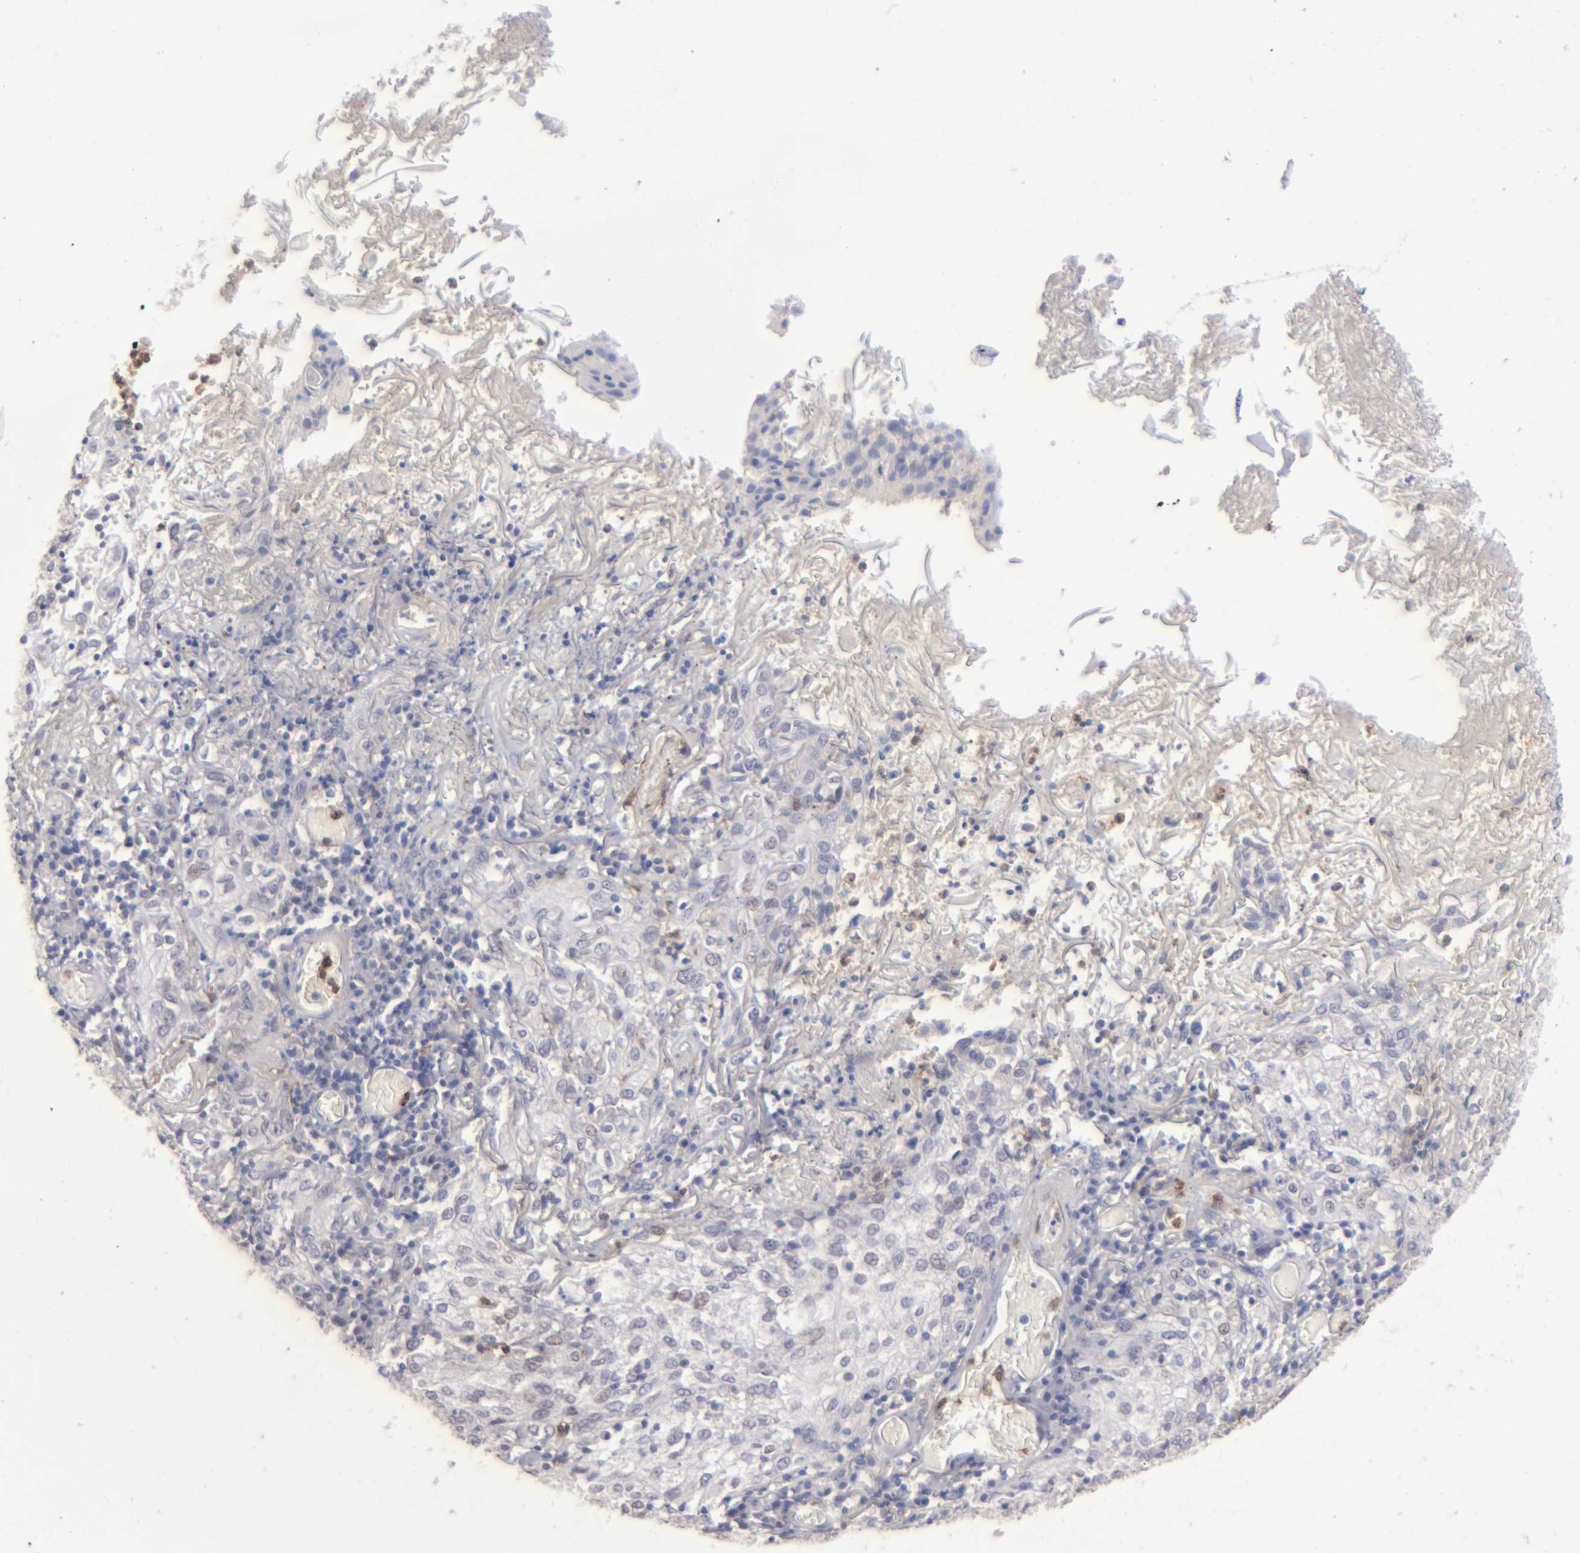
{"staining": {"intensity": "negative", "quantity": "none", "location": "none"}, "tissue": "skin cancer", "cell_type": "Tumor cells", "image_type": "cancer", "snomed": [{"axis": "morphology", "description": "Squamous cell carcinoma, NOS"}, {"axis": "topography", "description": "Skin"}], "caption": "Skin cancer was stained to show a protein in brown. There is no significant positivity in tumor cells.", "gene": "MGAM", "patient": {"sex": "male", "age": 65}}